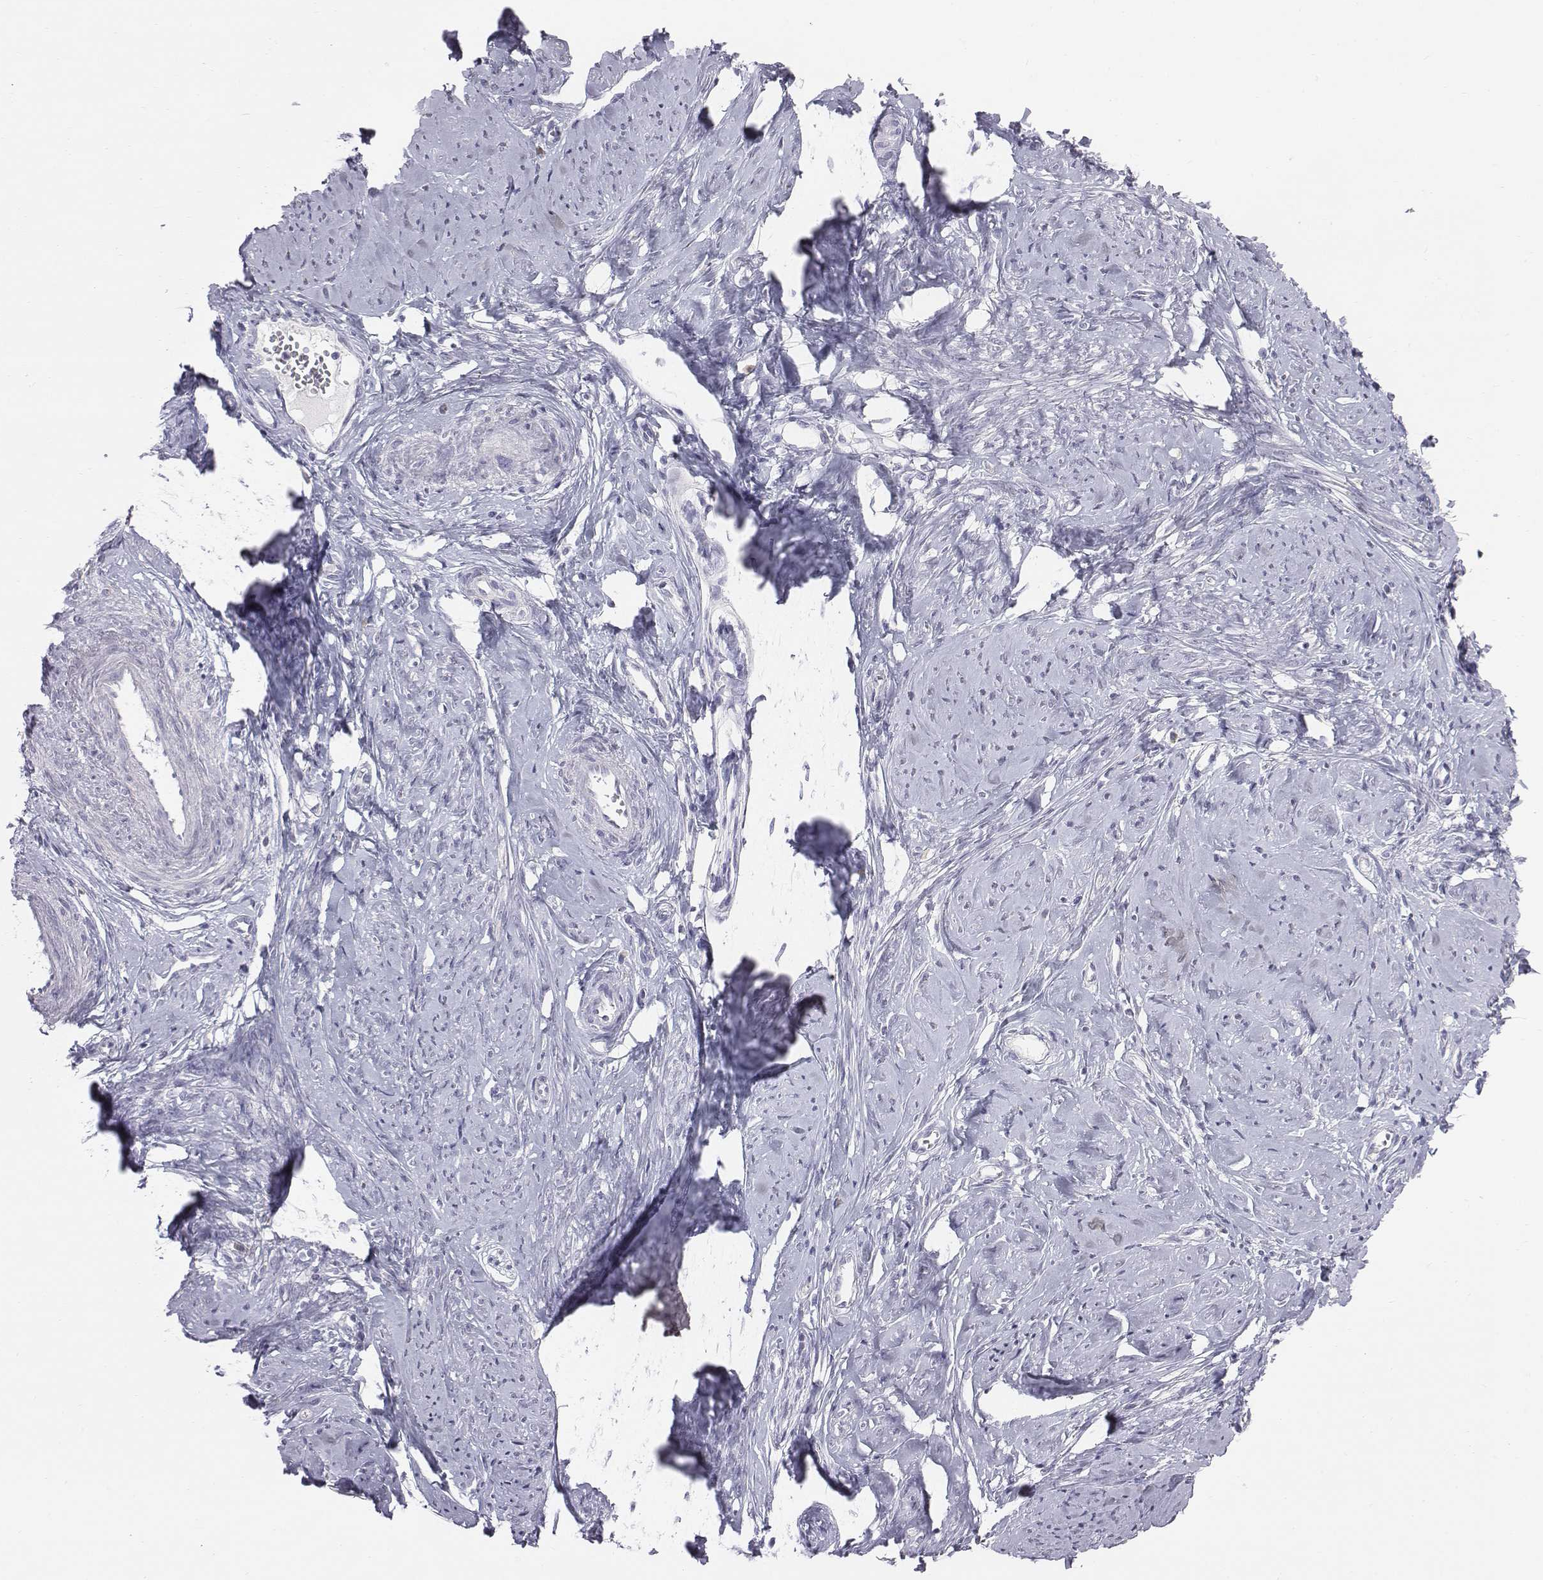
{"staining": {"intensity": "negative", "quantity": "none", "location": "none"}, "tissue": "smooth muscle", "cell_type": "Smooth muscle cells", "image_type": "normal", "snomed": [{"axis": "morphology", "description": "Normal tissue, NOS"}, {"axis": "topography", "description": "Smooth muscle"}], "caption": "DAB immunohistochemical staining of benign smooth muscle shows no significant expression in smooth muscle cells. (DAB (3,3'-diaminobenzidine) immunohistochemistry with hematoxylin counter stain).", "gene": "C6orf58", "patient": {"sex": "female", "age": 48}}